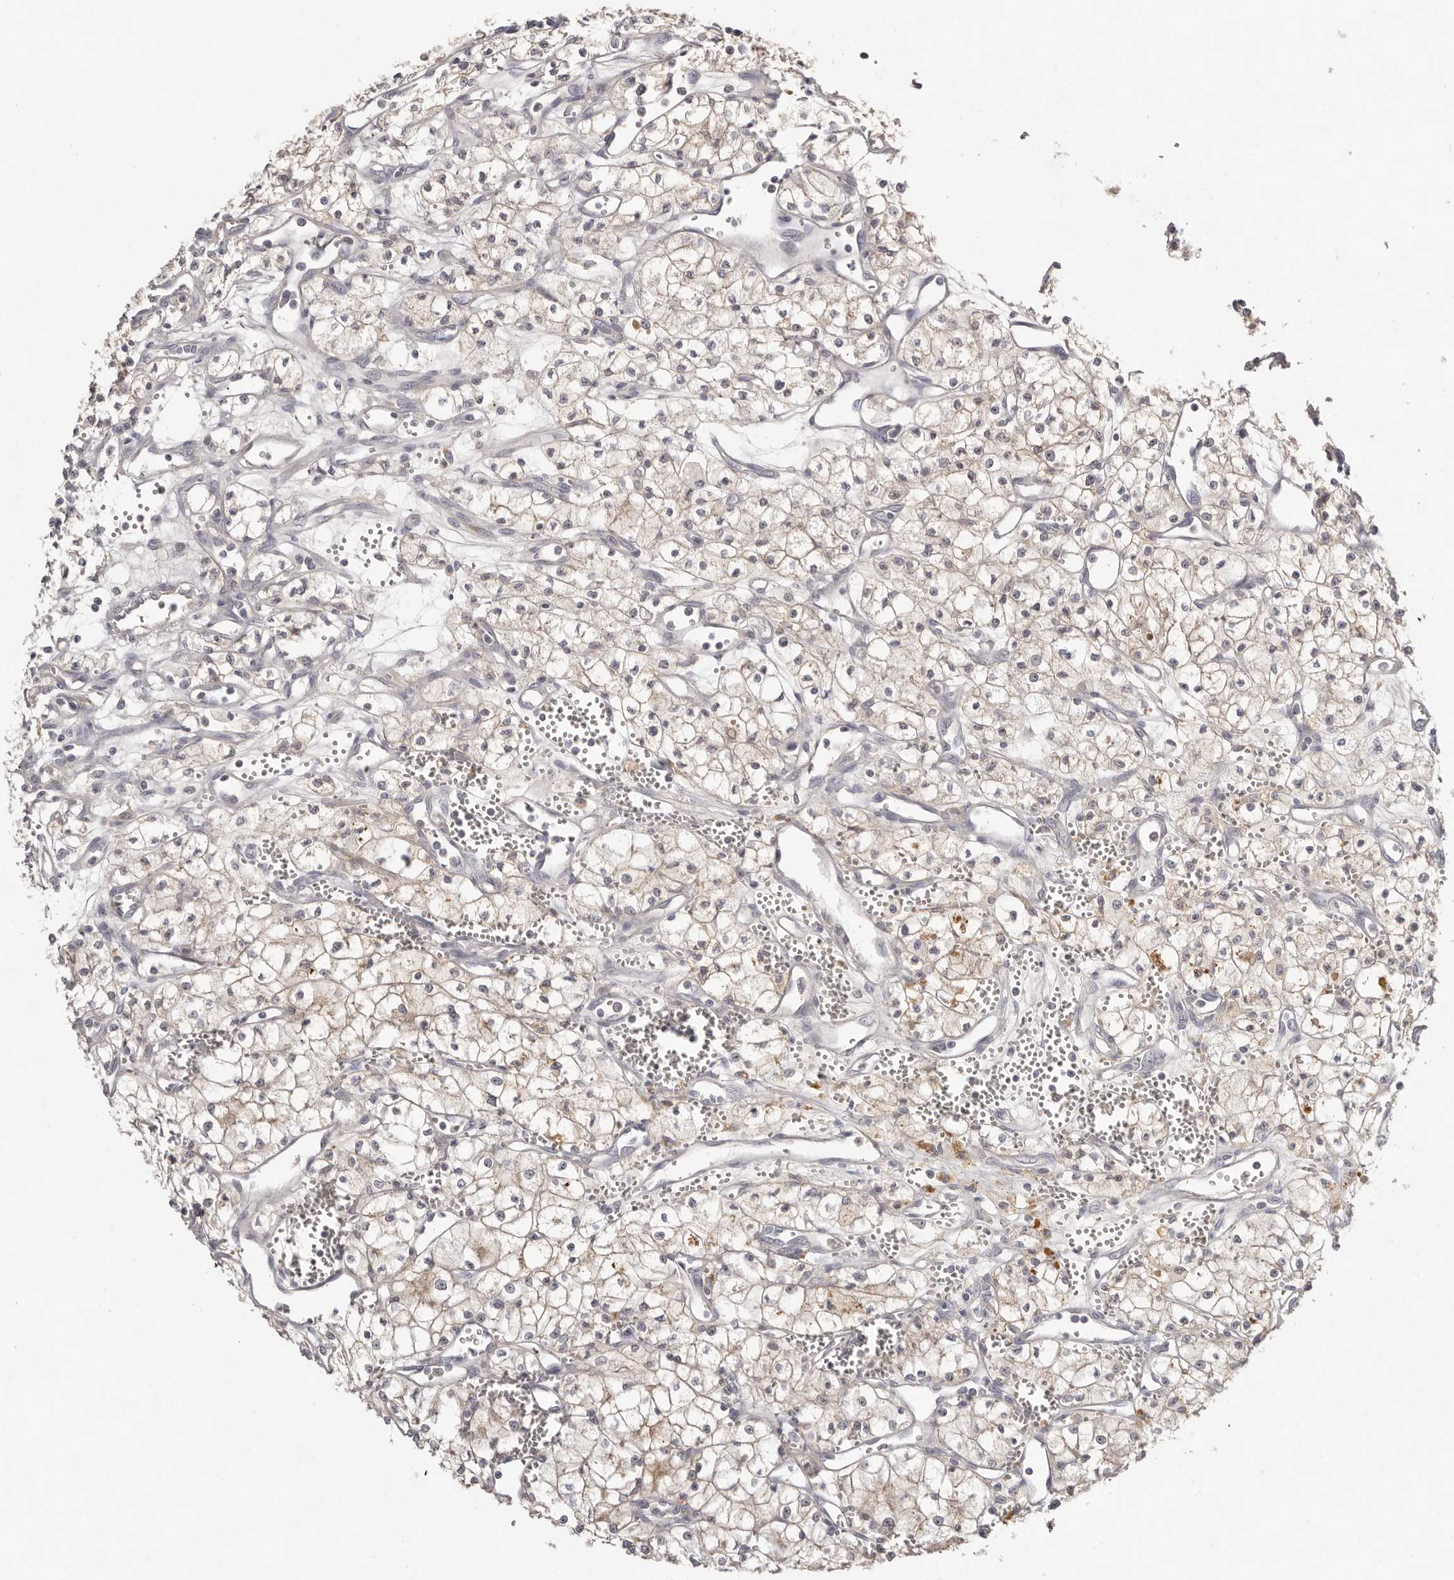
{"staining": {"intensity": "weak", "quantity": "<25%", "location": "cytoplasmic/membranous"}, "tissue": "renal cancer", "cell_type": "Tumor cells", "image_type": "cancer", "snomed": [{"axis": "morphology", "description": "Adenocarcinoma, NOS"}, {"axis": "topography", "description": "Kidney"}], "caption": "This image is of renal cancer (adenocarcinoma) stained with IHC to label a protein in brown with the nuclei are counter-stained blue. There is no staining in tumor cells.", "gene": "SCUBE2", "patient": {"sex": "male", "age": 59}}